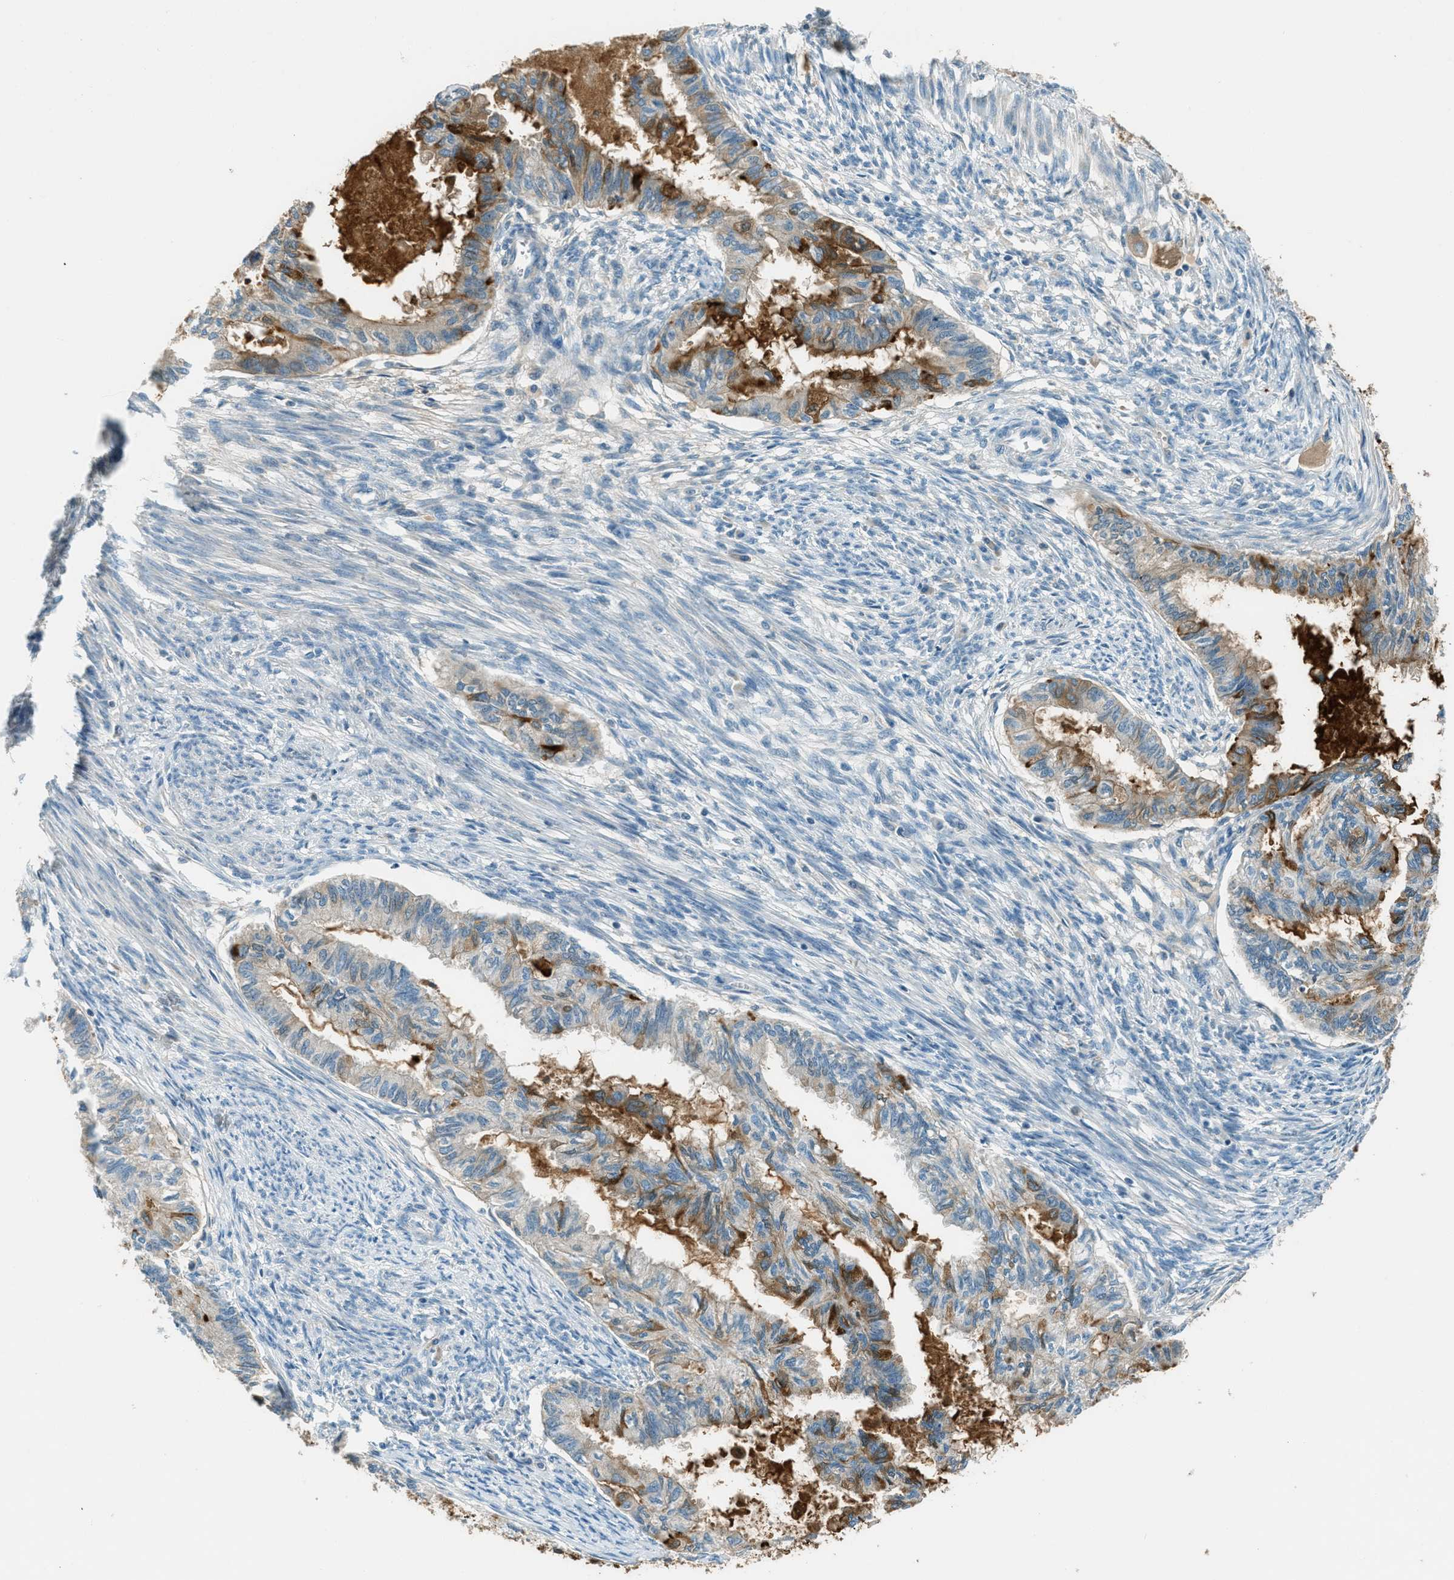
{"staining": {"intensity": "moderate", "quantity": "25%-75%", "location": "cytoplasmic/membranous"}, "tissue": "cervical cancer", "cell_type": "Tumor cells", "image_type": "cancer", "snomed": [{"axis": "morphology", "description": "Normal tissue, NOS"}, {"axis": "morphology", "description": "Adenocarcinoma, NOS"}, {"axis": "topography", "description": "Cervix"}, {"axis": "topography", "description": "Endometrium"}], "caption": "The immunohistochemical stain shows moderate cytoplasmic/membranous positivity in tumor cells of cervical adenocarcinoma tissue.", "gene": "MSLN", "patient": {"sex": "female", "age": 86}}